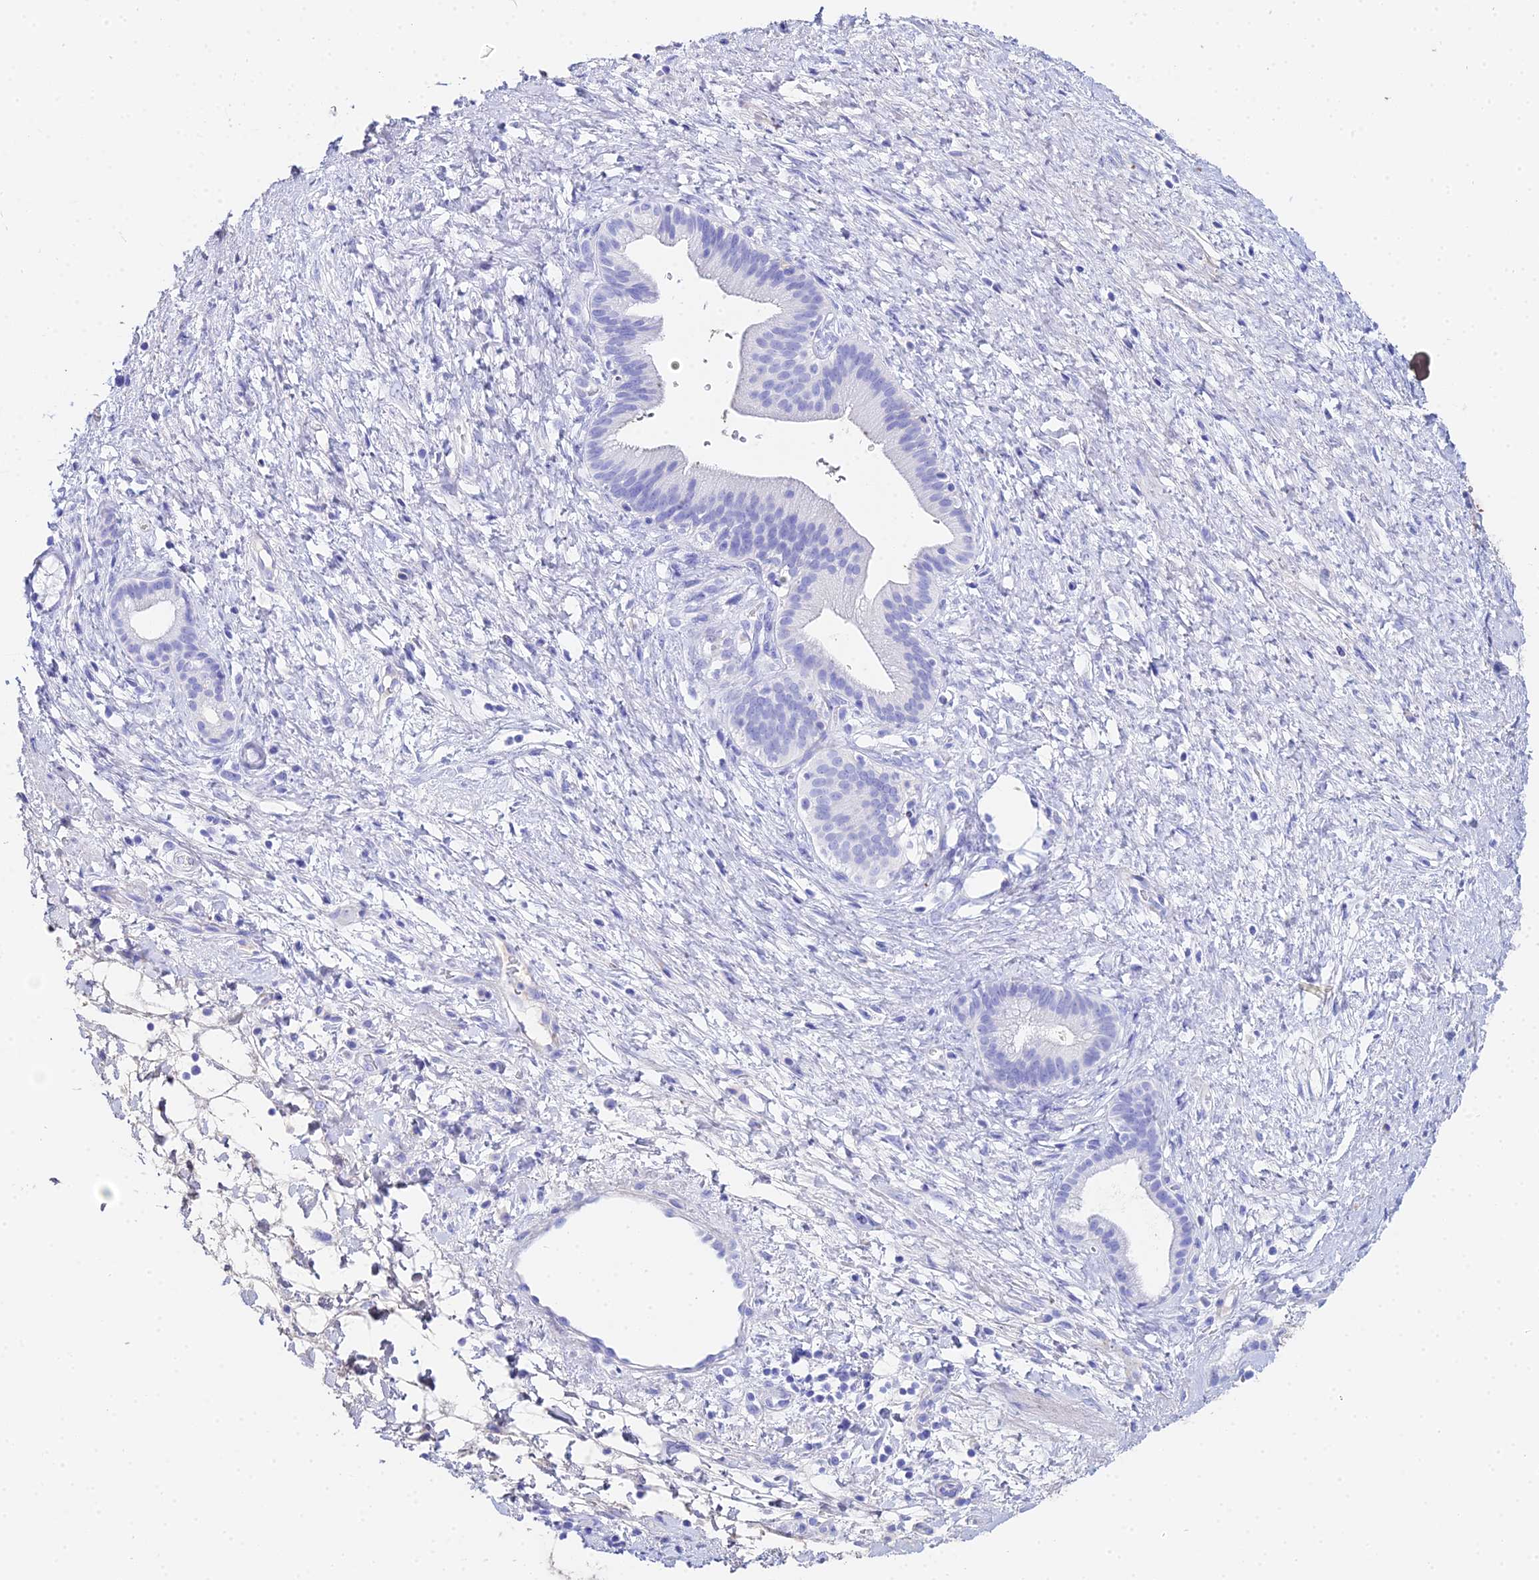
{"staining": {"intensity": "negative", "quantity": "none", "location": "none"}, "tissue": "pancreatic cancer", "cell_type": "Tumor cells", "image_type": "cancer", "snomed": [{"axis": "morphology", "description": "Adenocarcinoma, NOS"}, {"axis": "topography", "description": "Pancreas"}], "caption": "The photomicrograph reveals no staining of tumor cells in pancreatic cancer (adenocarcinoma).", "gene": "CELA3A", "patient": {"sex": "male", "age": 68}}